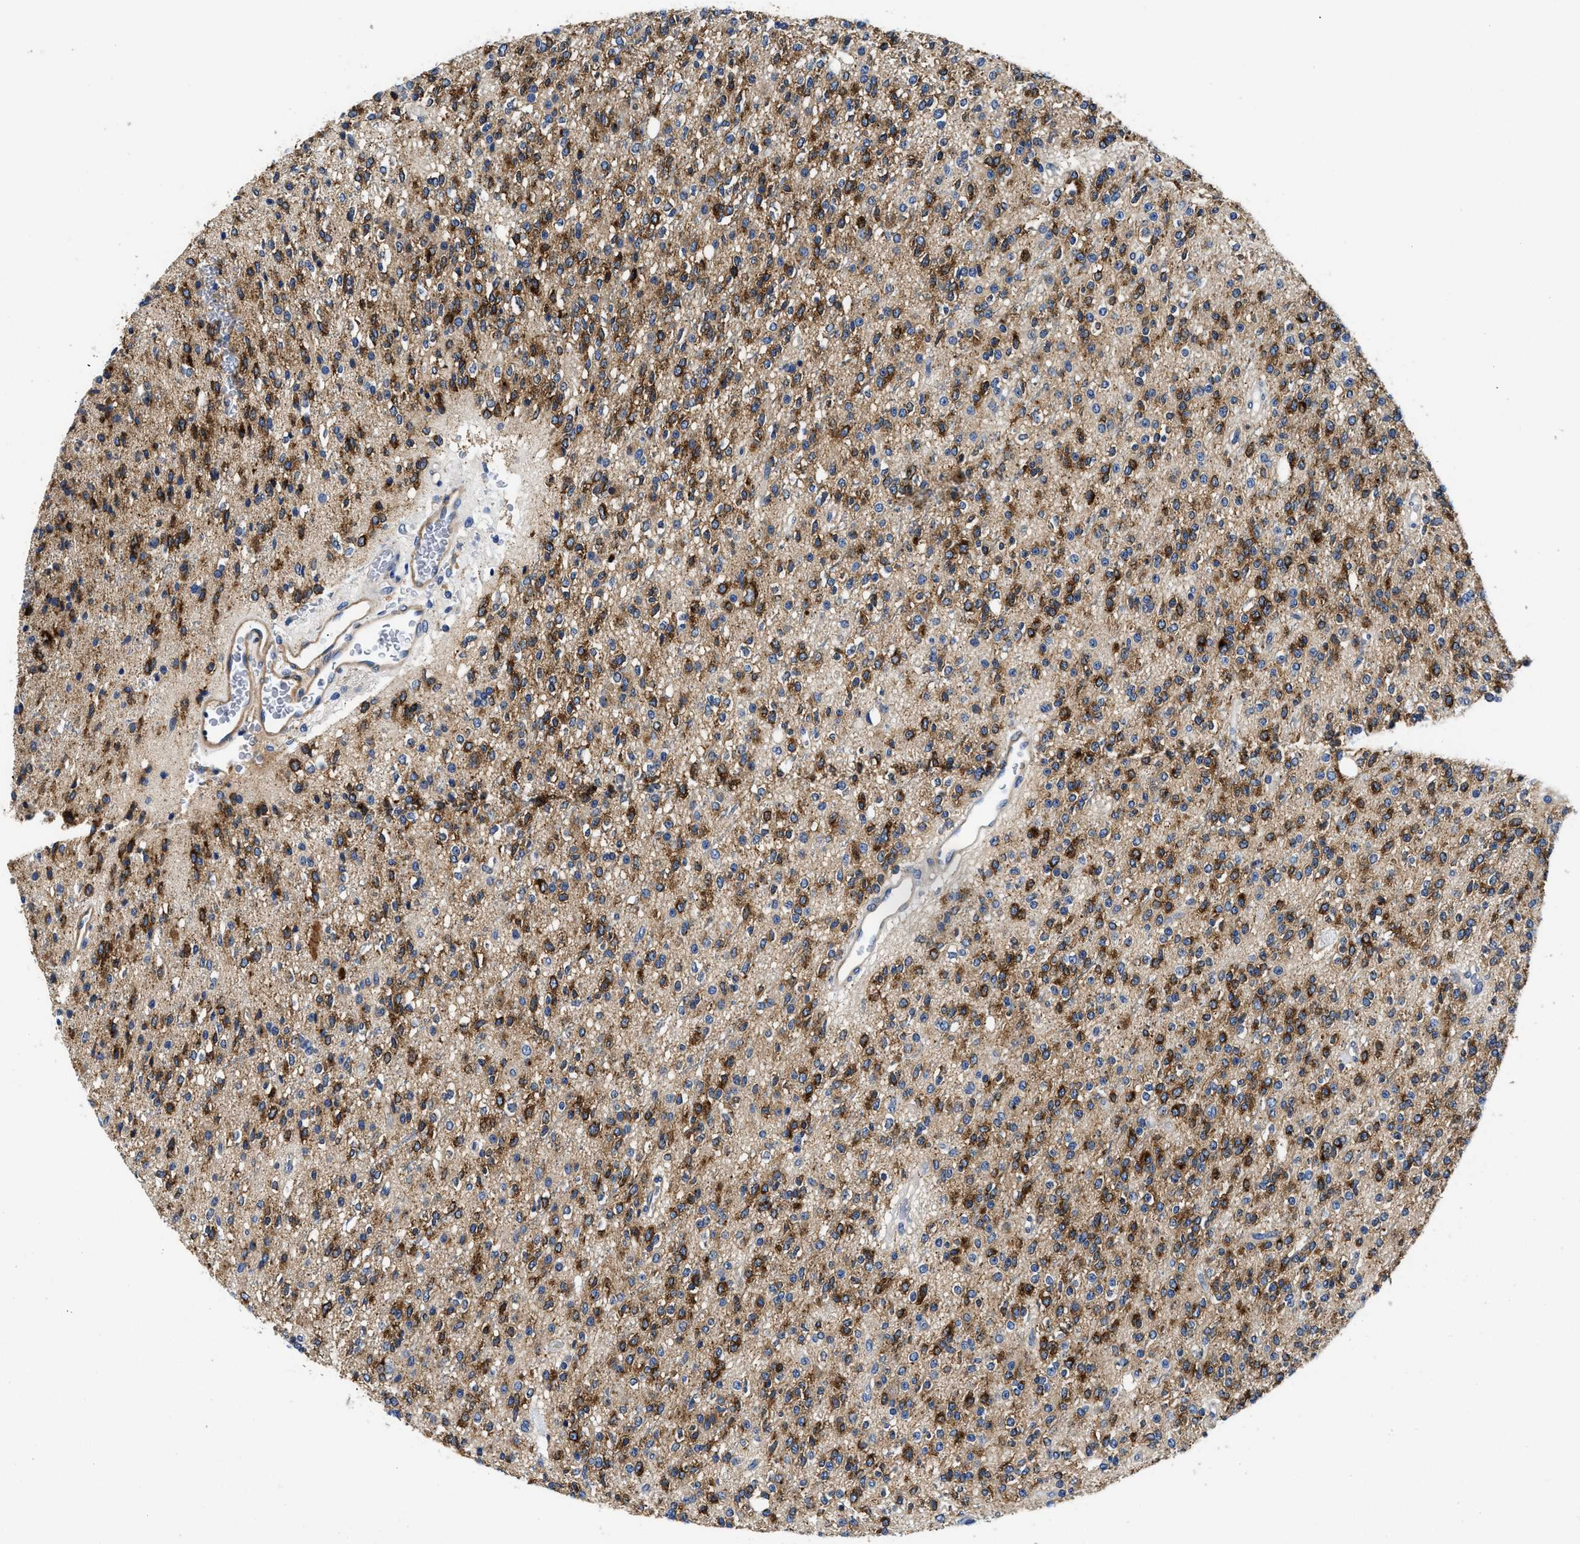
{"staining": {"intensity": "strong", "quantity": ">75%", "location": "cytoplasmic/membranous"}, "tissue": "glioma", "cell_type": "Tumor cells", "image_type": "cancer", "snomed": [{"axis": "morphology", "description": "Glioma, malignant, High grade"}, {"axis": "topography", "description": "Brain"}], "caption": "The immunohistochemical stain labels strong cytoplasmic/membranous positivity in tumor cells of glioma tissue. (DAB IHC with brightfield microscopy, high magnification).", "gene": "SLC35F1", "patient": {"sex": "male", "age": 34}}